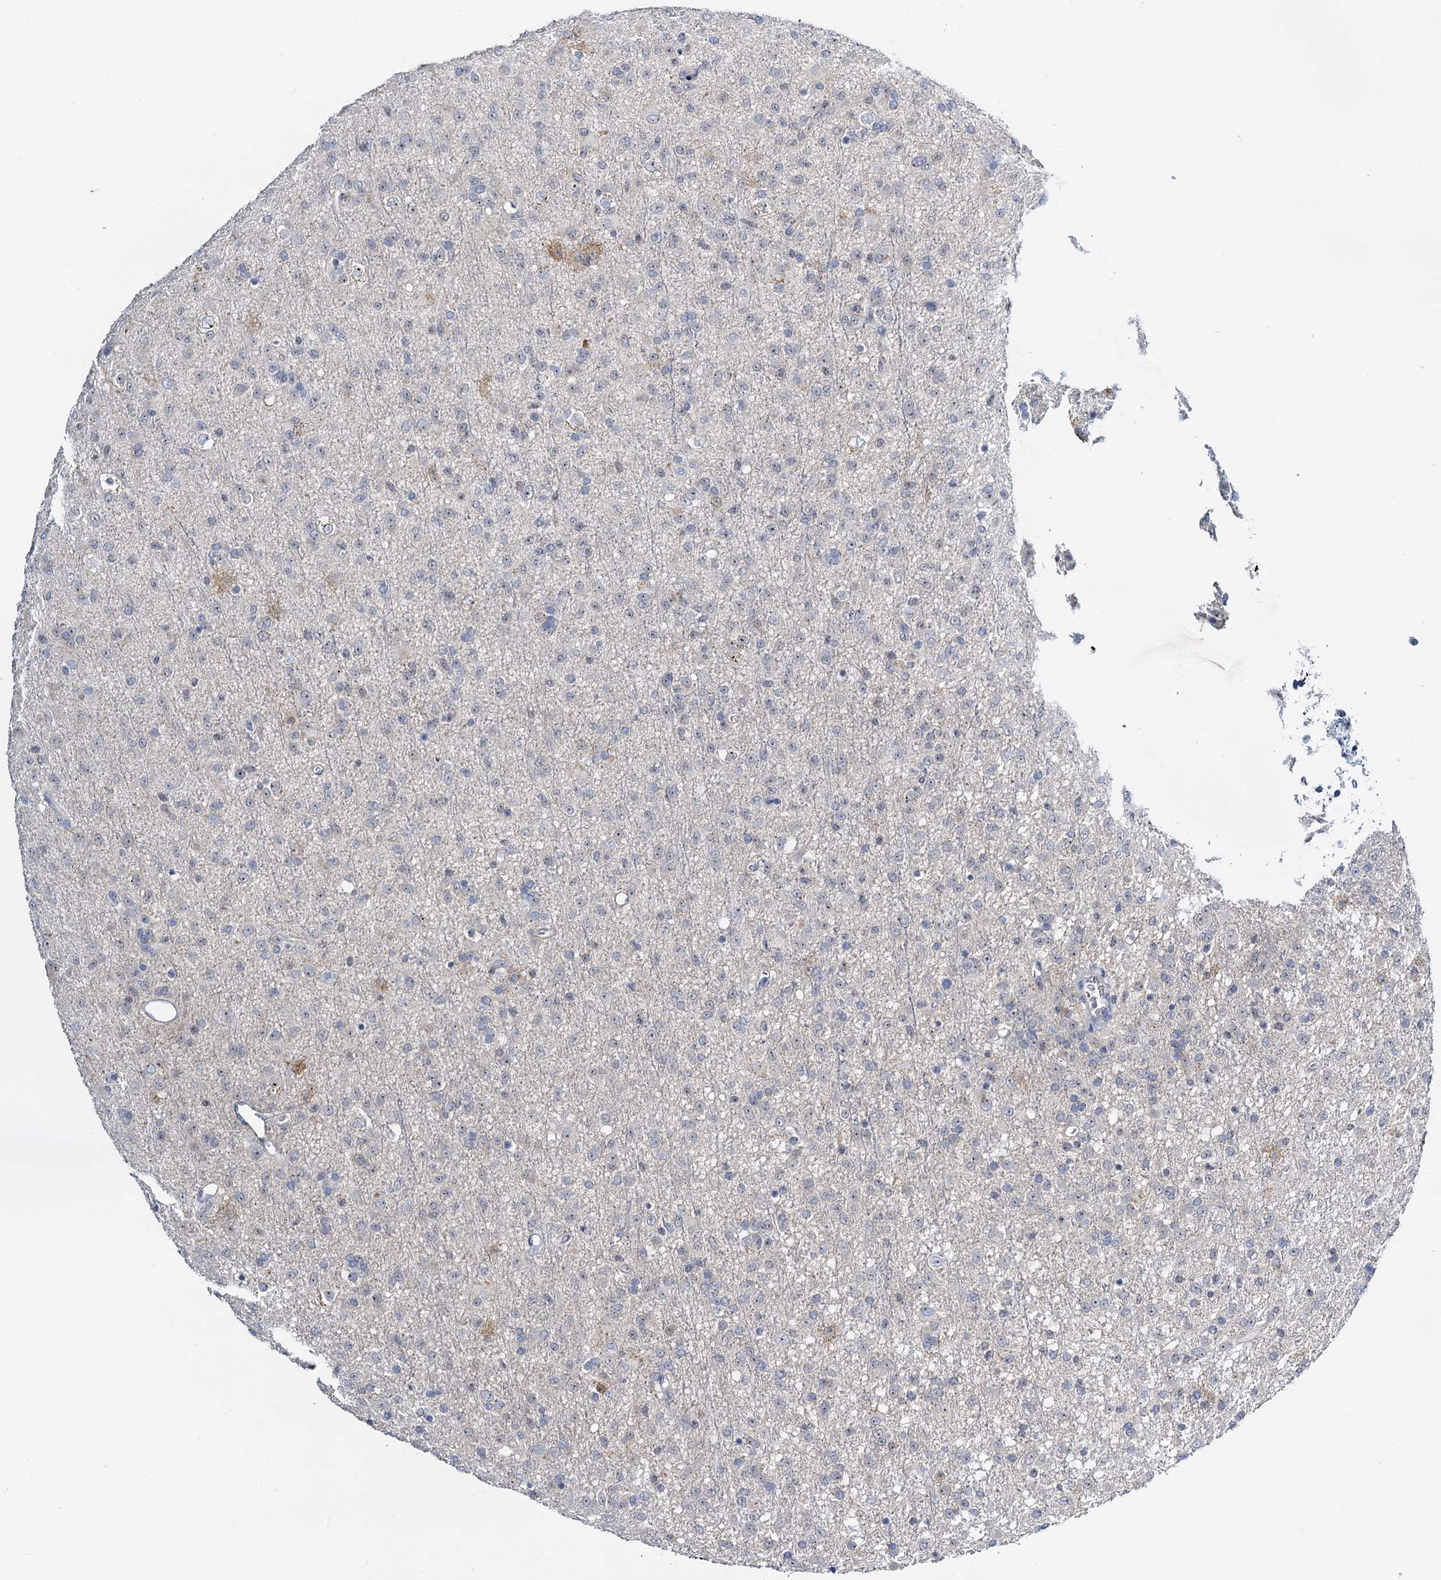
{"staining": {"intensity": "negative", "quantity": "none", "location": "none"}, "tissue": "glioma", "cell_type": "Tumor cells", "image_type": "cancer", "snomed": [{"axis": "morphology", "description": "Glioma, malignant, Low grade"}, {"axis": "topography", "description": "Brain"}], "caption": "Glioma stained for a protein using immunohistochemistry displays no staining tumor cells.", "gene": "NOP2", "patient": {"sex": "male", "age": 65}}